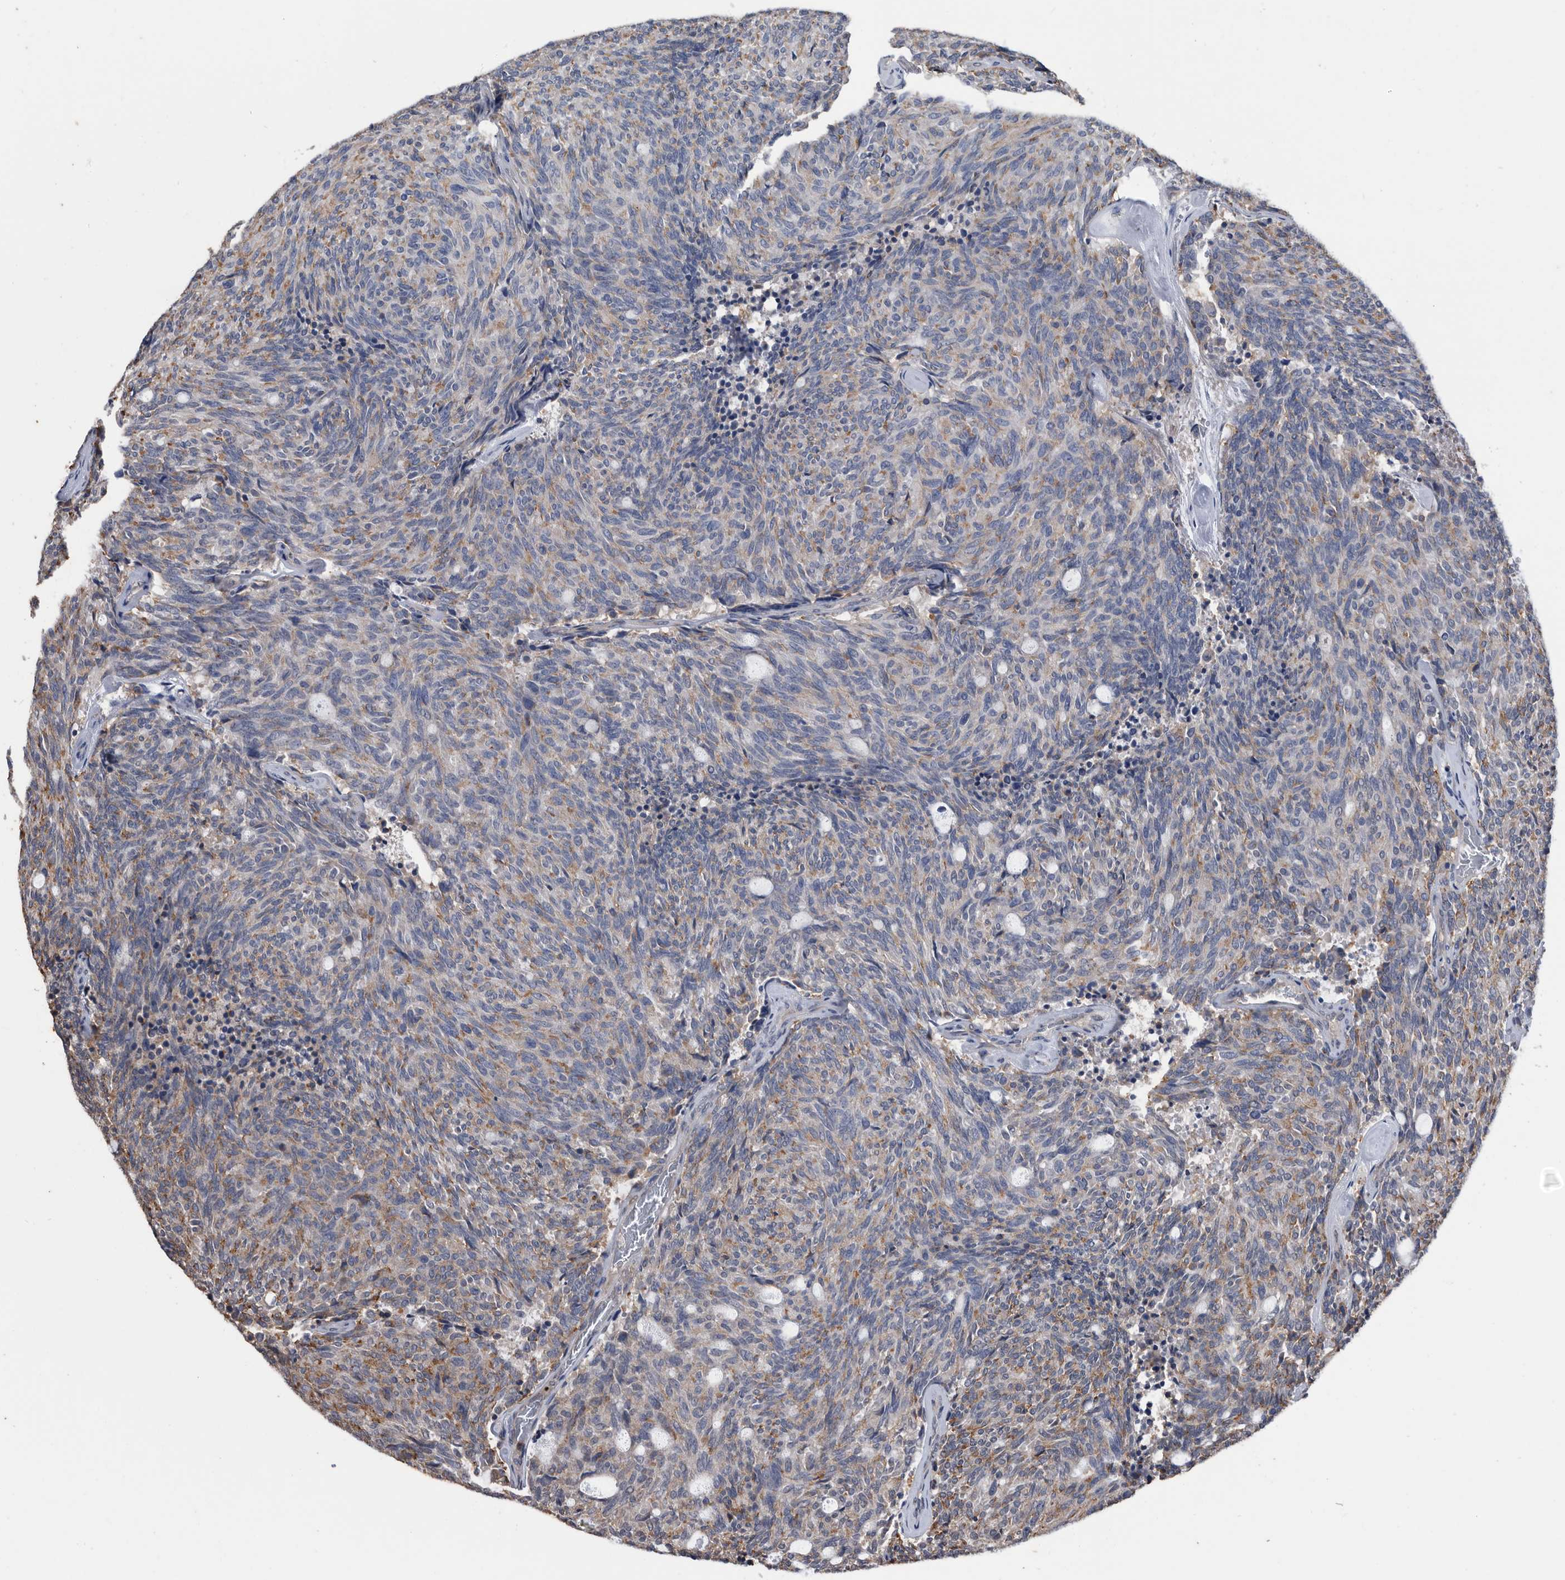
{"staining": {"intensity": "weak", "quantity": "25%-75%", "location": "cytoplasmic/membranous"}, "tissue": "carcinoid", "cell_type": "Tumor cells", "image_type": "cancer", "snomed": [{"axis": "morphology", "description": "Carcinoid, malignant, NOS"}, {"axis": "topography", "description": "Pancreas"}], "caption": "DAB immunohistochemical staining of human carcinoid exhibits weak cytoplasmic/membranous protein staining in about 25%-75% of tumor cells.", "gene": "NRBP1", "patient": {"sex": "female", "age": 54}}